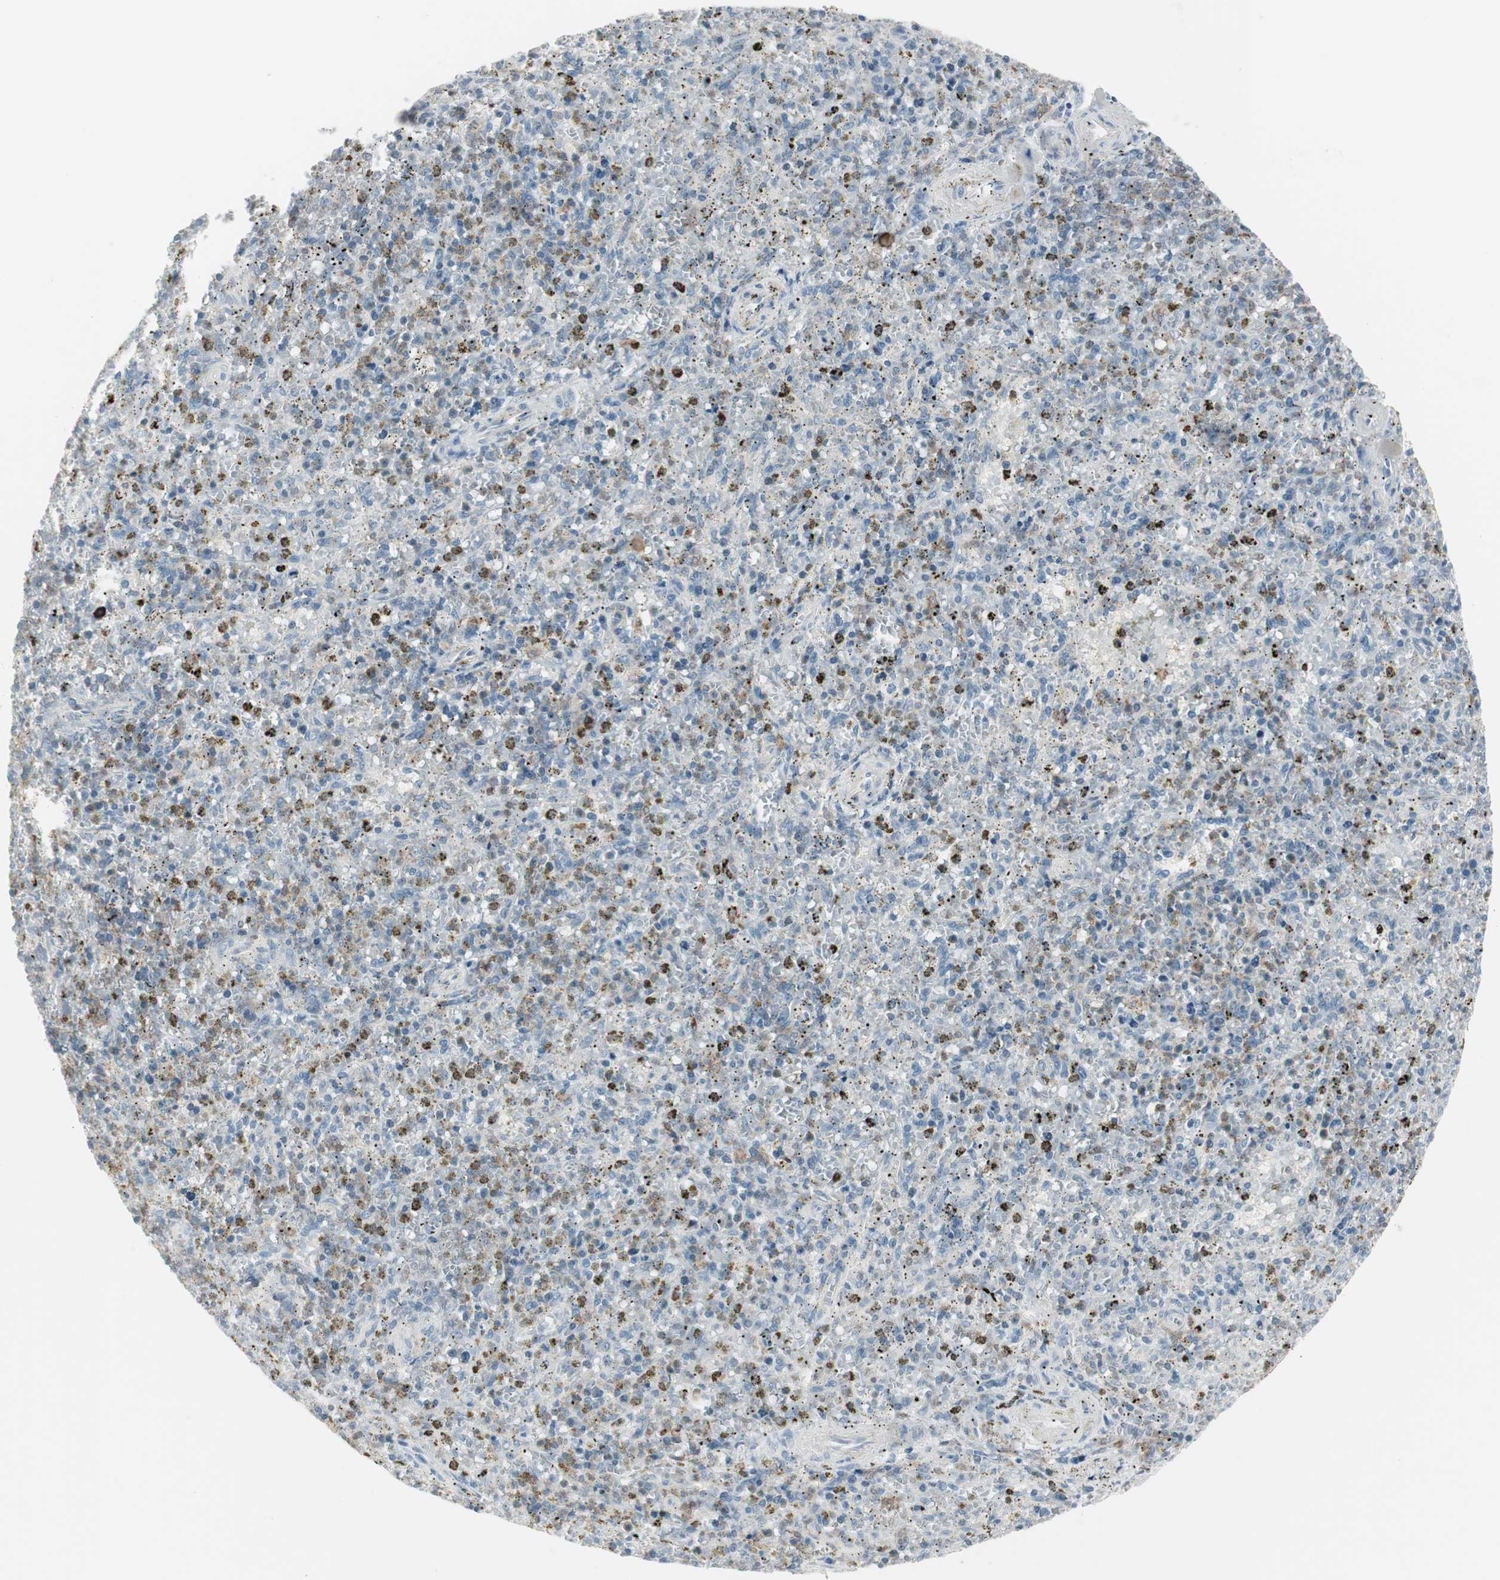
{"staining": {"intensity": "negative", "quantity": "none", "location": "none"}, "tissue": "spleen", "cell_type": "Cells in red pulp", "image_type": "normal", "snomed": [{"axis": "morphology", "description": "Normal tissue, NOS"}, {"axis": "topography", "description": "Spleen"}], "caption": "This image is of normal spleen stained with immunohistochemistry to label a protein in brown with the nuclei are counter-stained blue. There is no expression in cells in red pulp.", "gene": "MAP4K4", "patient": {"sex": "male", "age": 72}}